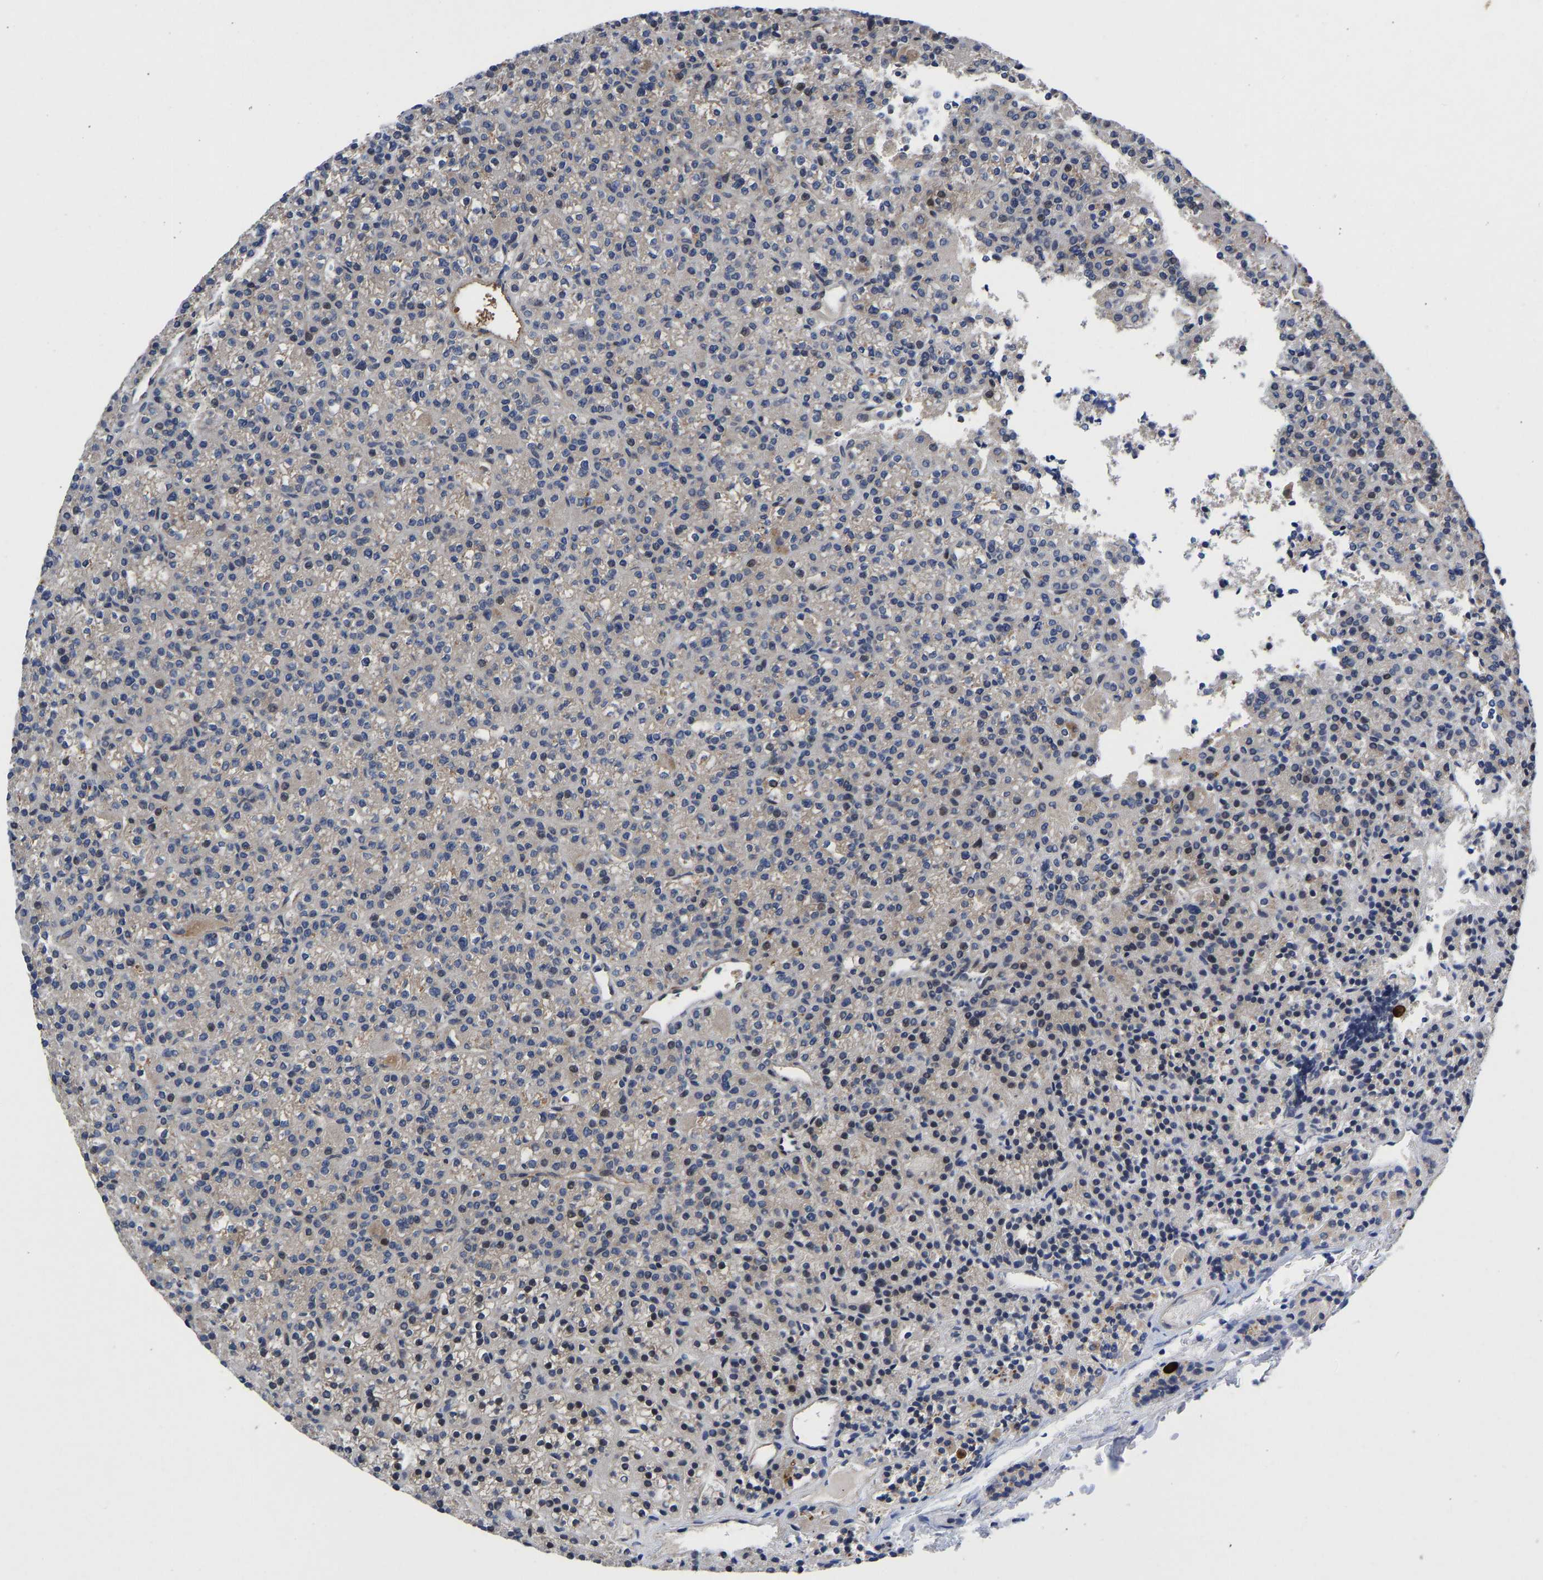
{"staining": {"intensity": "moderate", "quantity": "25%-75%", "location": "cytoplasmic/membranous,nuclear"}, "tissue": "parathyroid gland", "cell_type": "Glandular cells", "image_type": "normal", "snomed": [{"axis": "morphology", "description": "Normal tissue, NOS"}, {"axis": "morphology", "description": "Adenoma, NOS"}, {"axis": "topography", "description": "Parathyroid gland"}], "caption": "Glandular cells exhibit medium levels of moderate cytoplasmic/membranous,nuclear positivity in approximately 25%-75% of cells in unremarkable human parathyroid gland. (DAB IHC with brightfield microscopy, high magnification).", "gene": "TMEM38B", "patient": {"sex": "female", "age": 64}}